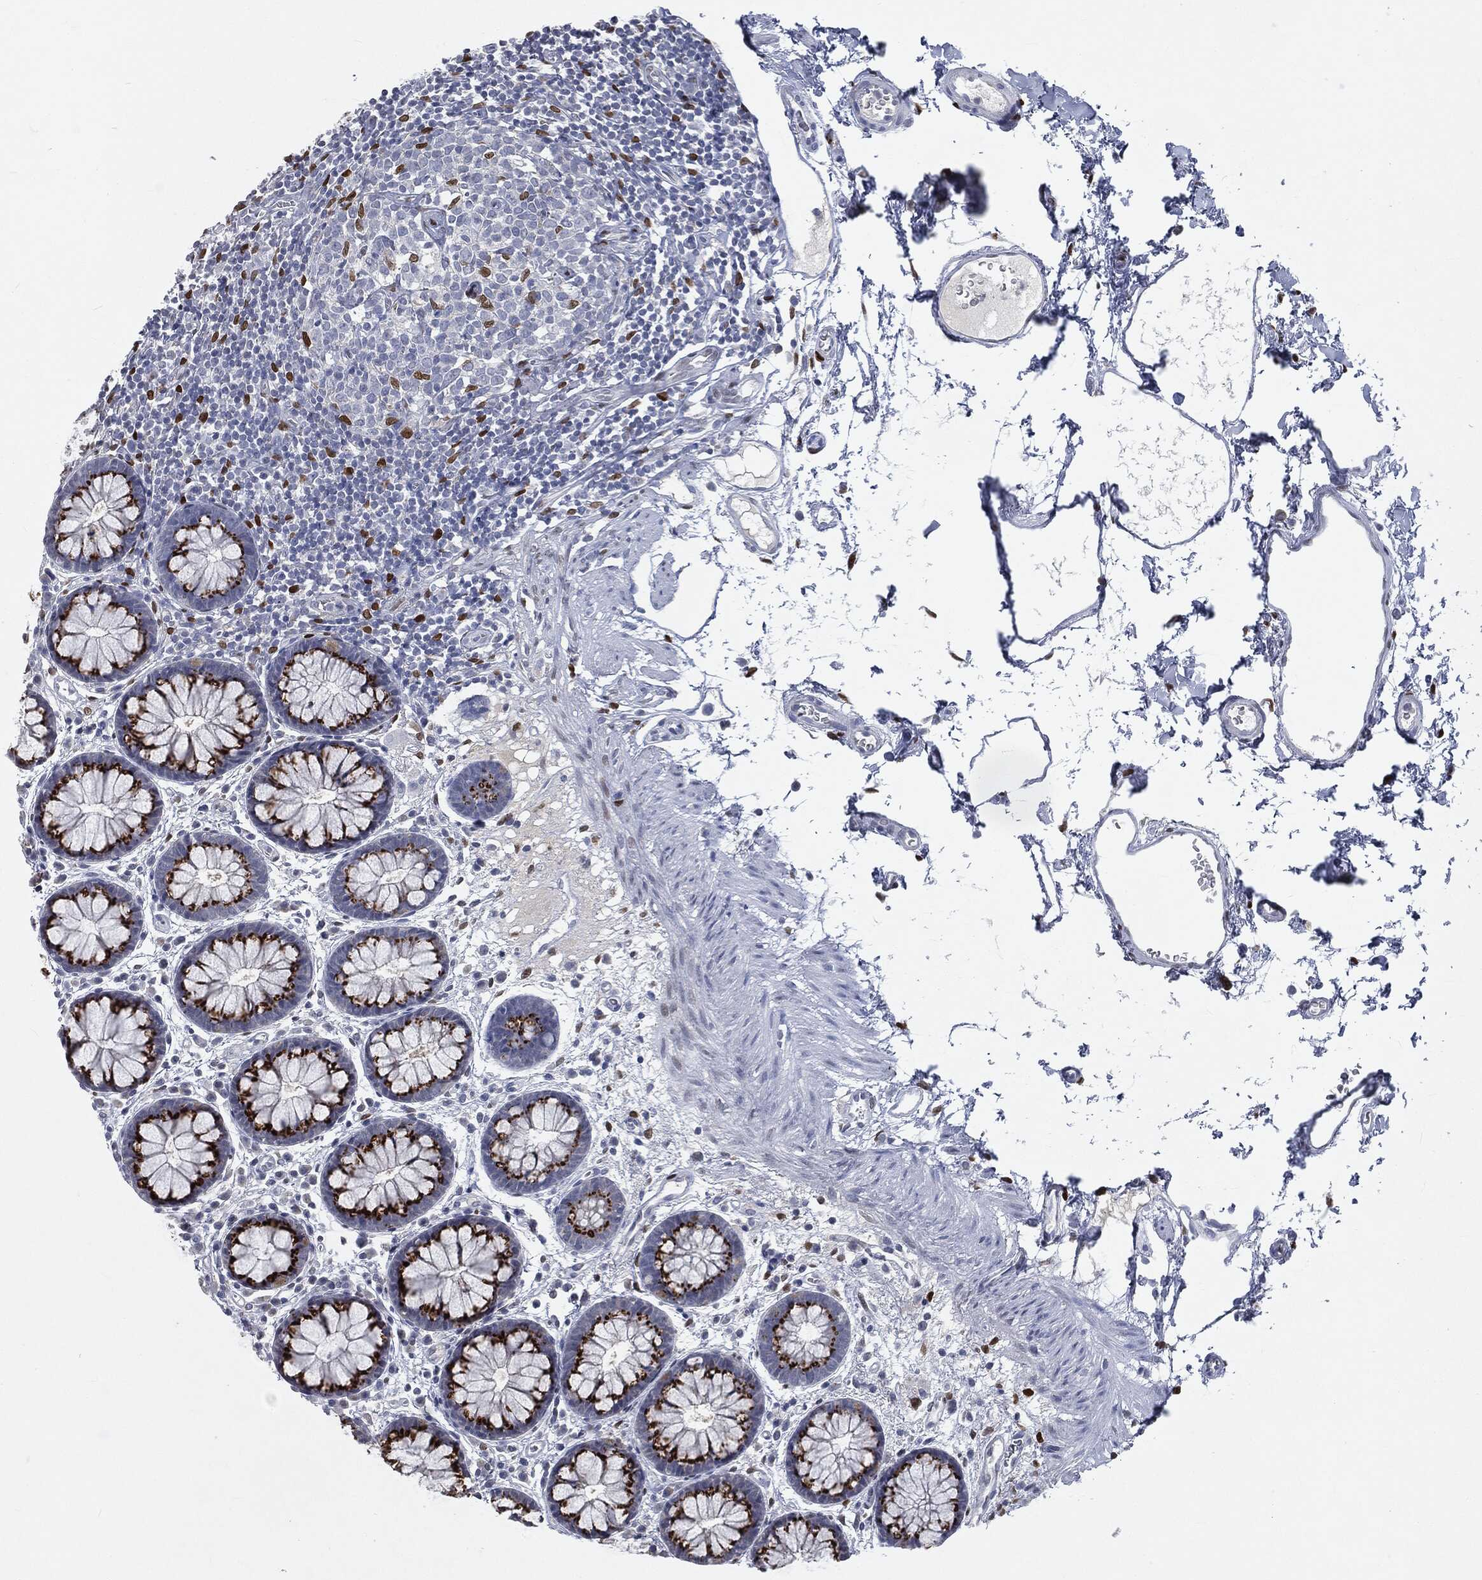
{"staining": {"intensity": "negative", "quantity": "none", "location": "none"}, "tissue": "colon", "cell_type": "Endothelial cells", "image_type": "normal", "snomed": [{"axis": "morphology", "description": "Normal tissue, NOS"}, {"axis": "topography", "description": "Colon"}], "caption": "A micrograph of colon stained for a protein demonstrates no brown staining in endothelial cells. (DAB (3,3'-diaminobenzidine) IHC with hematoxylin counter stain).", "gene": "CASD1", "patient": {"sex": "male", "age": 76}}